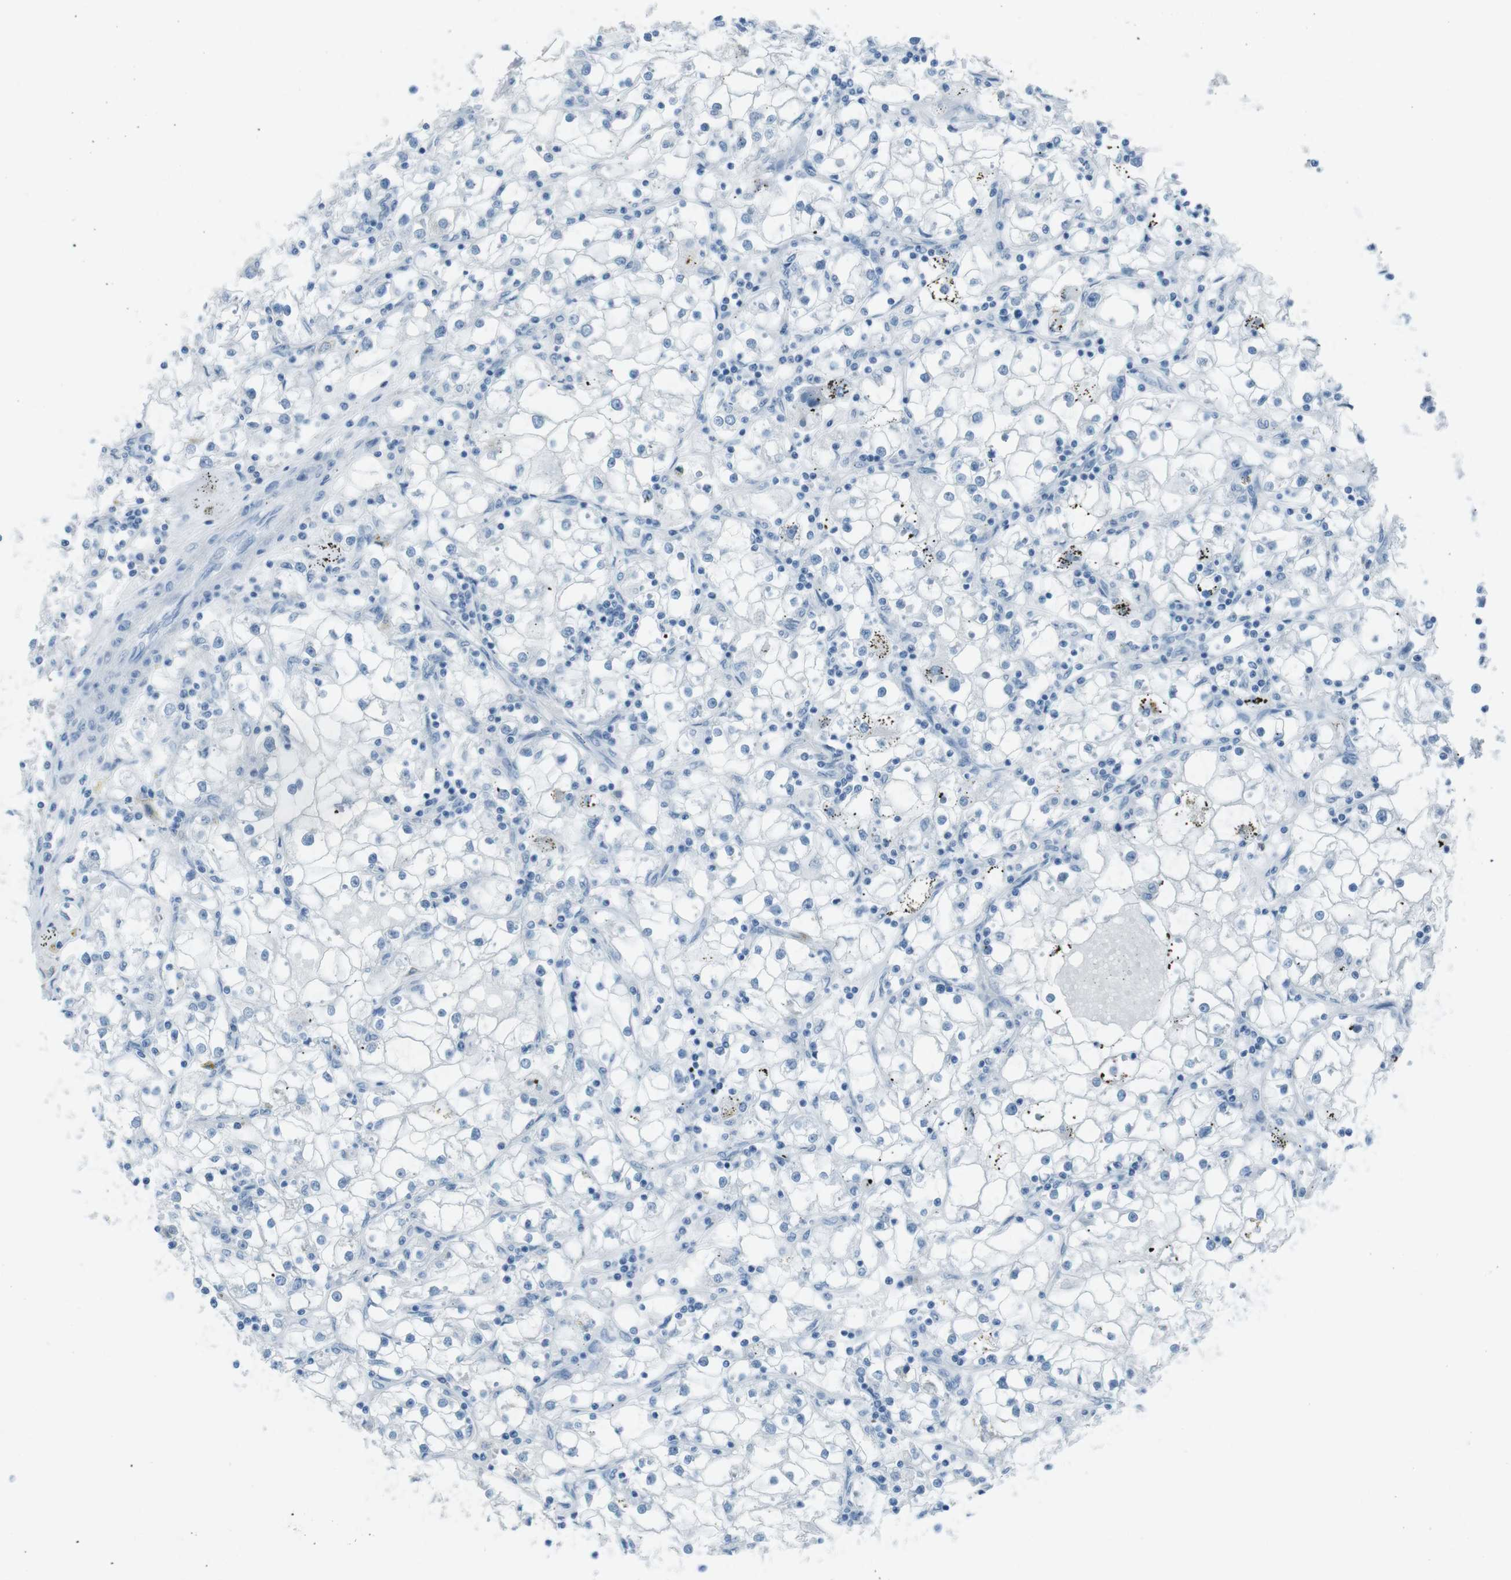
{"staining": {"intensity": "negative", "quantity": "none", "location": "none"}, "tissue": "renal cancer", "cell_type": "Tumor cells", "image_type": "cancer", "snomed": [{"axis": "morphology", "description": "Adenocarcinoma, NOS"}, {"axis": "topography", "description": "Kidney"}], "caption": "DAB immunohistochemical staining of human adenocarcinoma (renal) displays no significant staining in tumor cells. (Brightfield microscopy of DAB immunohistochemistry at high magnification).", "gene": "TMEM207", "patient": {"sex": "male", "age": 56}}